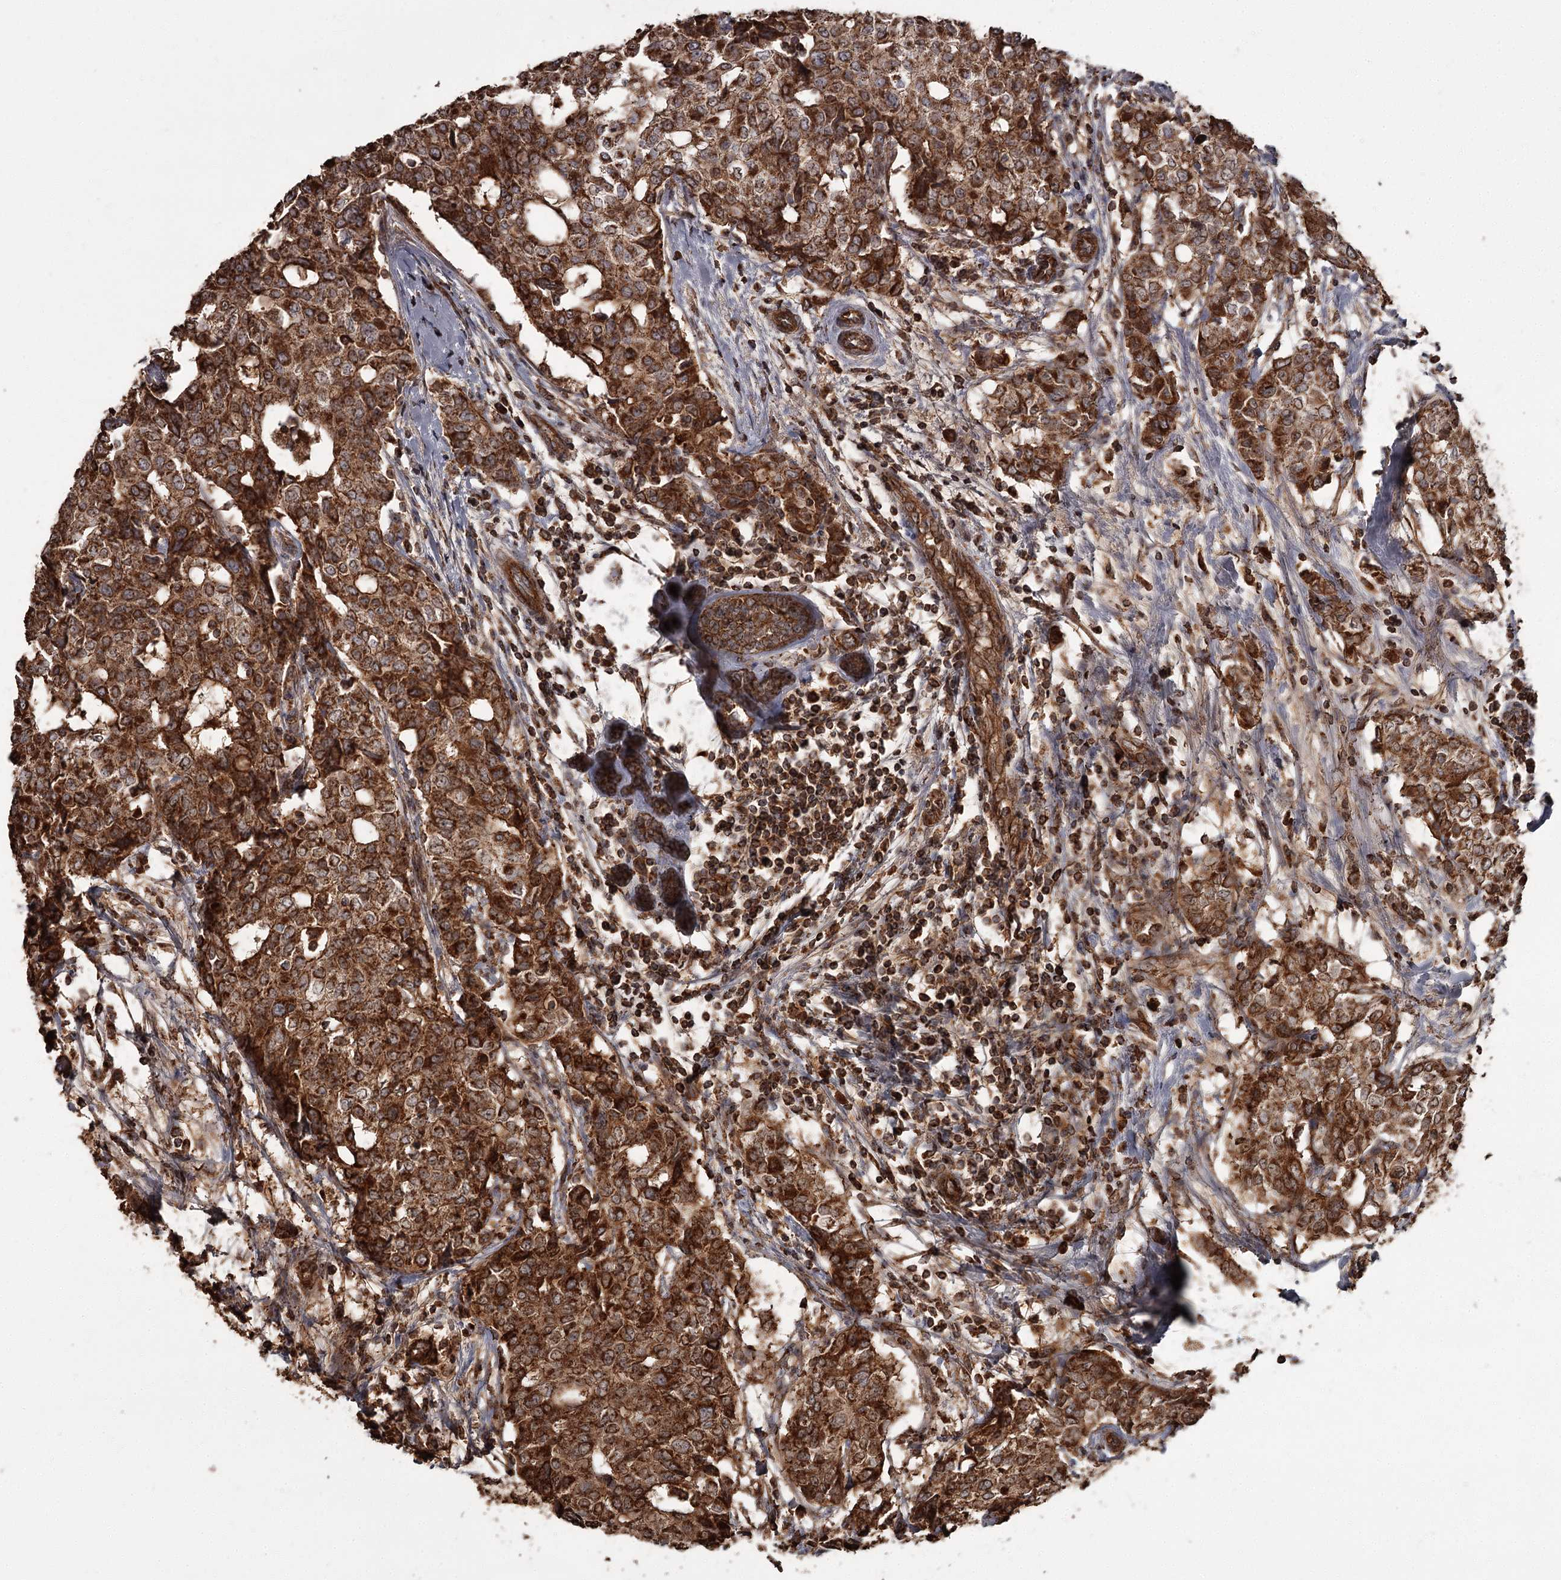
{"staining": {"intensity": "strong", "quantity": ">75%", "location": "cytoplasmic/membranous"}, "tissue": "breast cancer", "cell_type": "Tumor cells", "image_type": "cancer", "snomed": [{"axis": "morphology", "description": "Lobular carcinoma"}, {"axis": "topography", "description": "Breast"}], "caption": "The histopathology image shows a brown stain indicating the presence of a protein in the cytoplasmic/membranous of tumor cells in lobular carcinoma (breast). The staining was performed using DAB to visualize the protein expression in brown, while the nuclei were stained in blue with hematoxylin (Magnification: 20x).", "gene": "THAP9", "patient": {"sex": "female", "age": 51}}